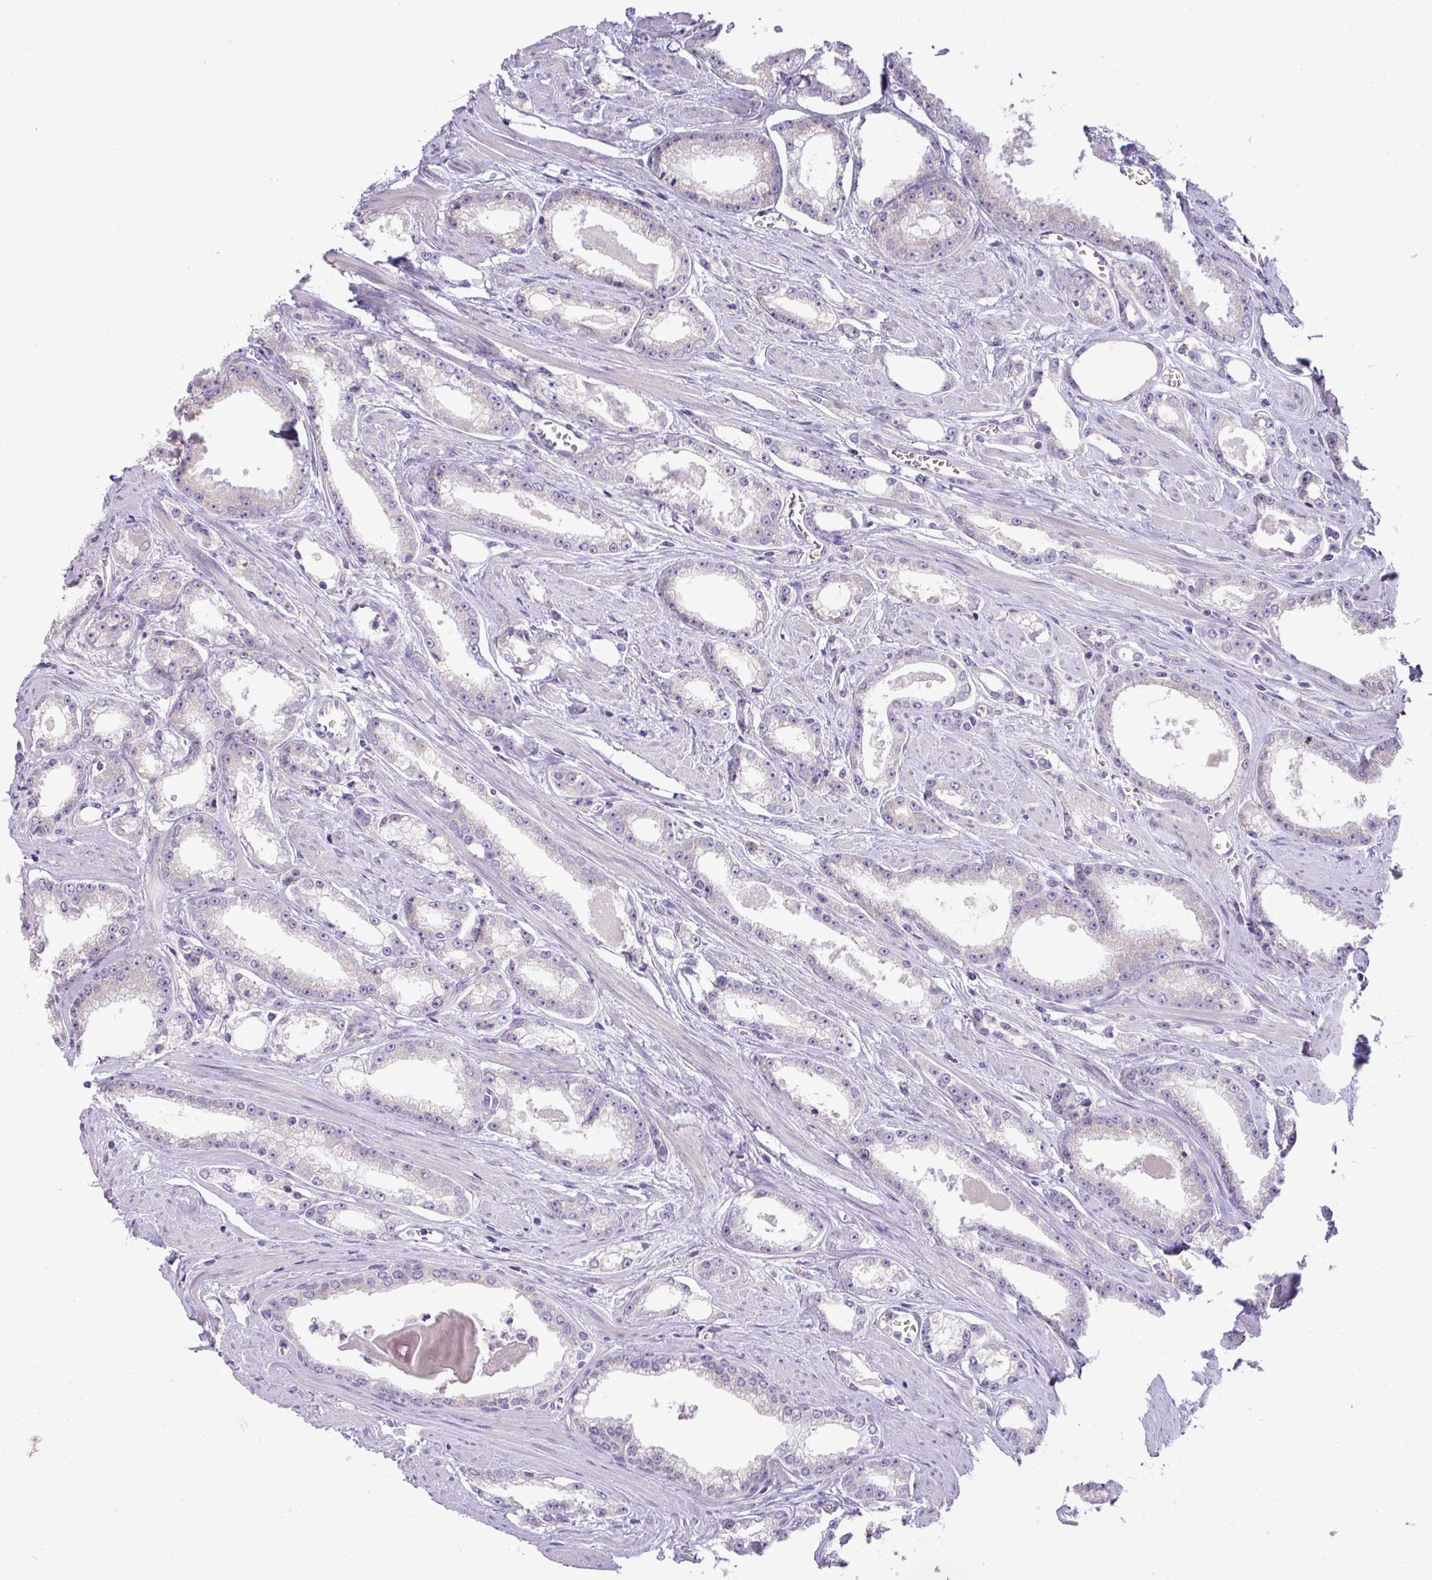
{"staining": {"intensity": "negative", "quantity": "none", "location": "none"}, "tissue": "prostate cancer", "cell_type": "Tumor cells", "image_type": "cancer", "snomed": [{"axis": "morphology", "description": "Adenocarcinoma, Low grade"}, {"axis": "topography", "description": "Prostate and seminal vesicle, NOS"}], "caption": "Prostate cancer was stained to show a protein in brown. There is no significant expression in tumor cells.", "gene": "PIK3R5", "patient": {"sex": "male", "age": 60}}